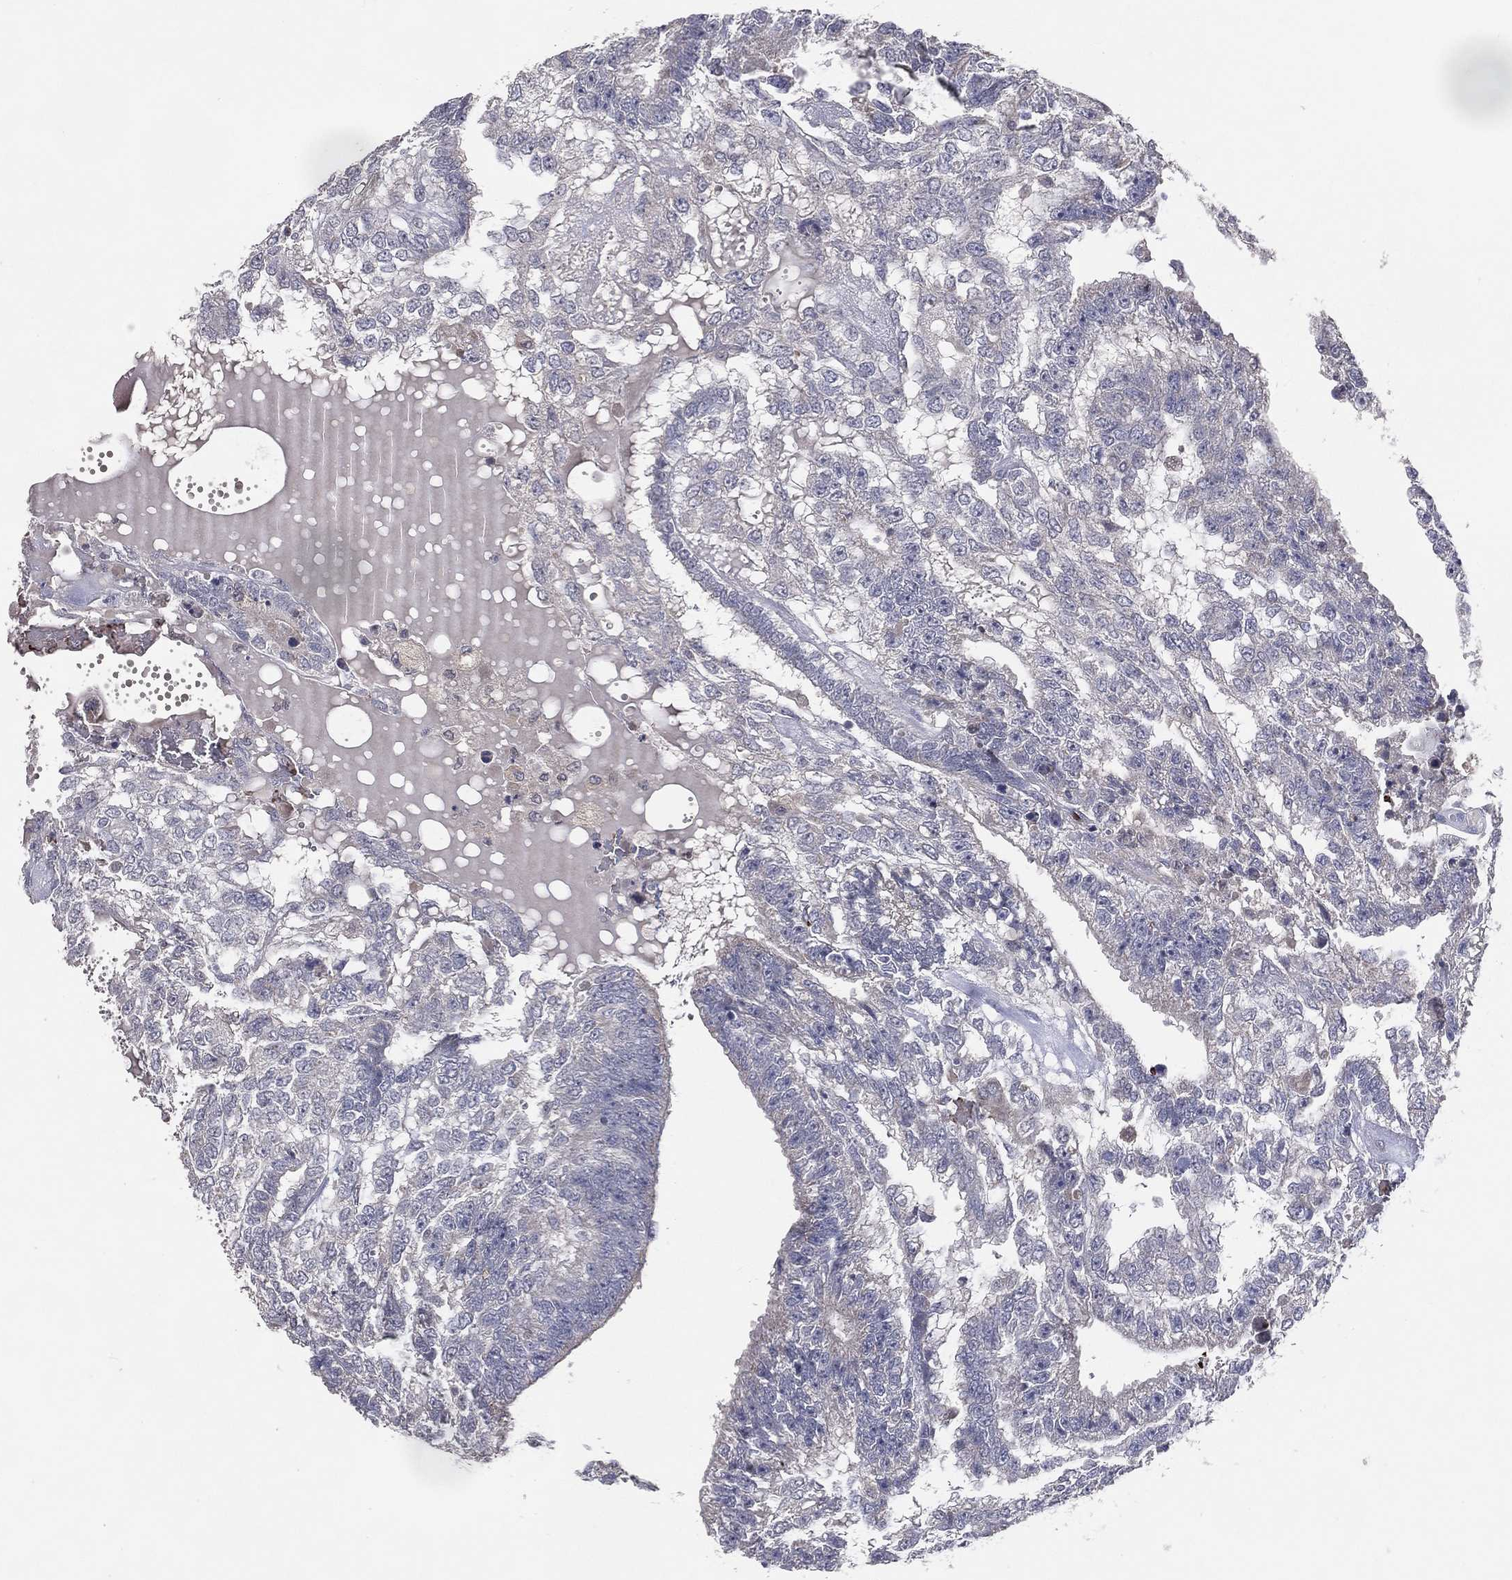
{"staining": {"intensity": "negative", "quantity": "none", "location": "none"}, "tissue": "testis cancer", "cell_type": "Tumor cells", "image_type": "cancer", "snomed": [{"axis": "morphology", "description": "Seminoma, NOS"}, {"axis": "morphology", "description": "Carcinoma, Embryonal, NOS"}, {"axis": "topography", "description": "Testis"}], "caption": "The photomicrograph displays no significant staining in tumor cells of seminoma (testis).", "gene": "DNAH7", "patient": {"sex": "male", "age": 41}}